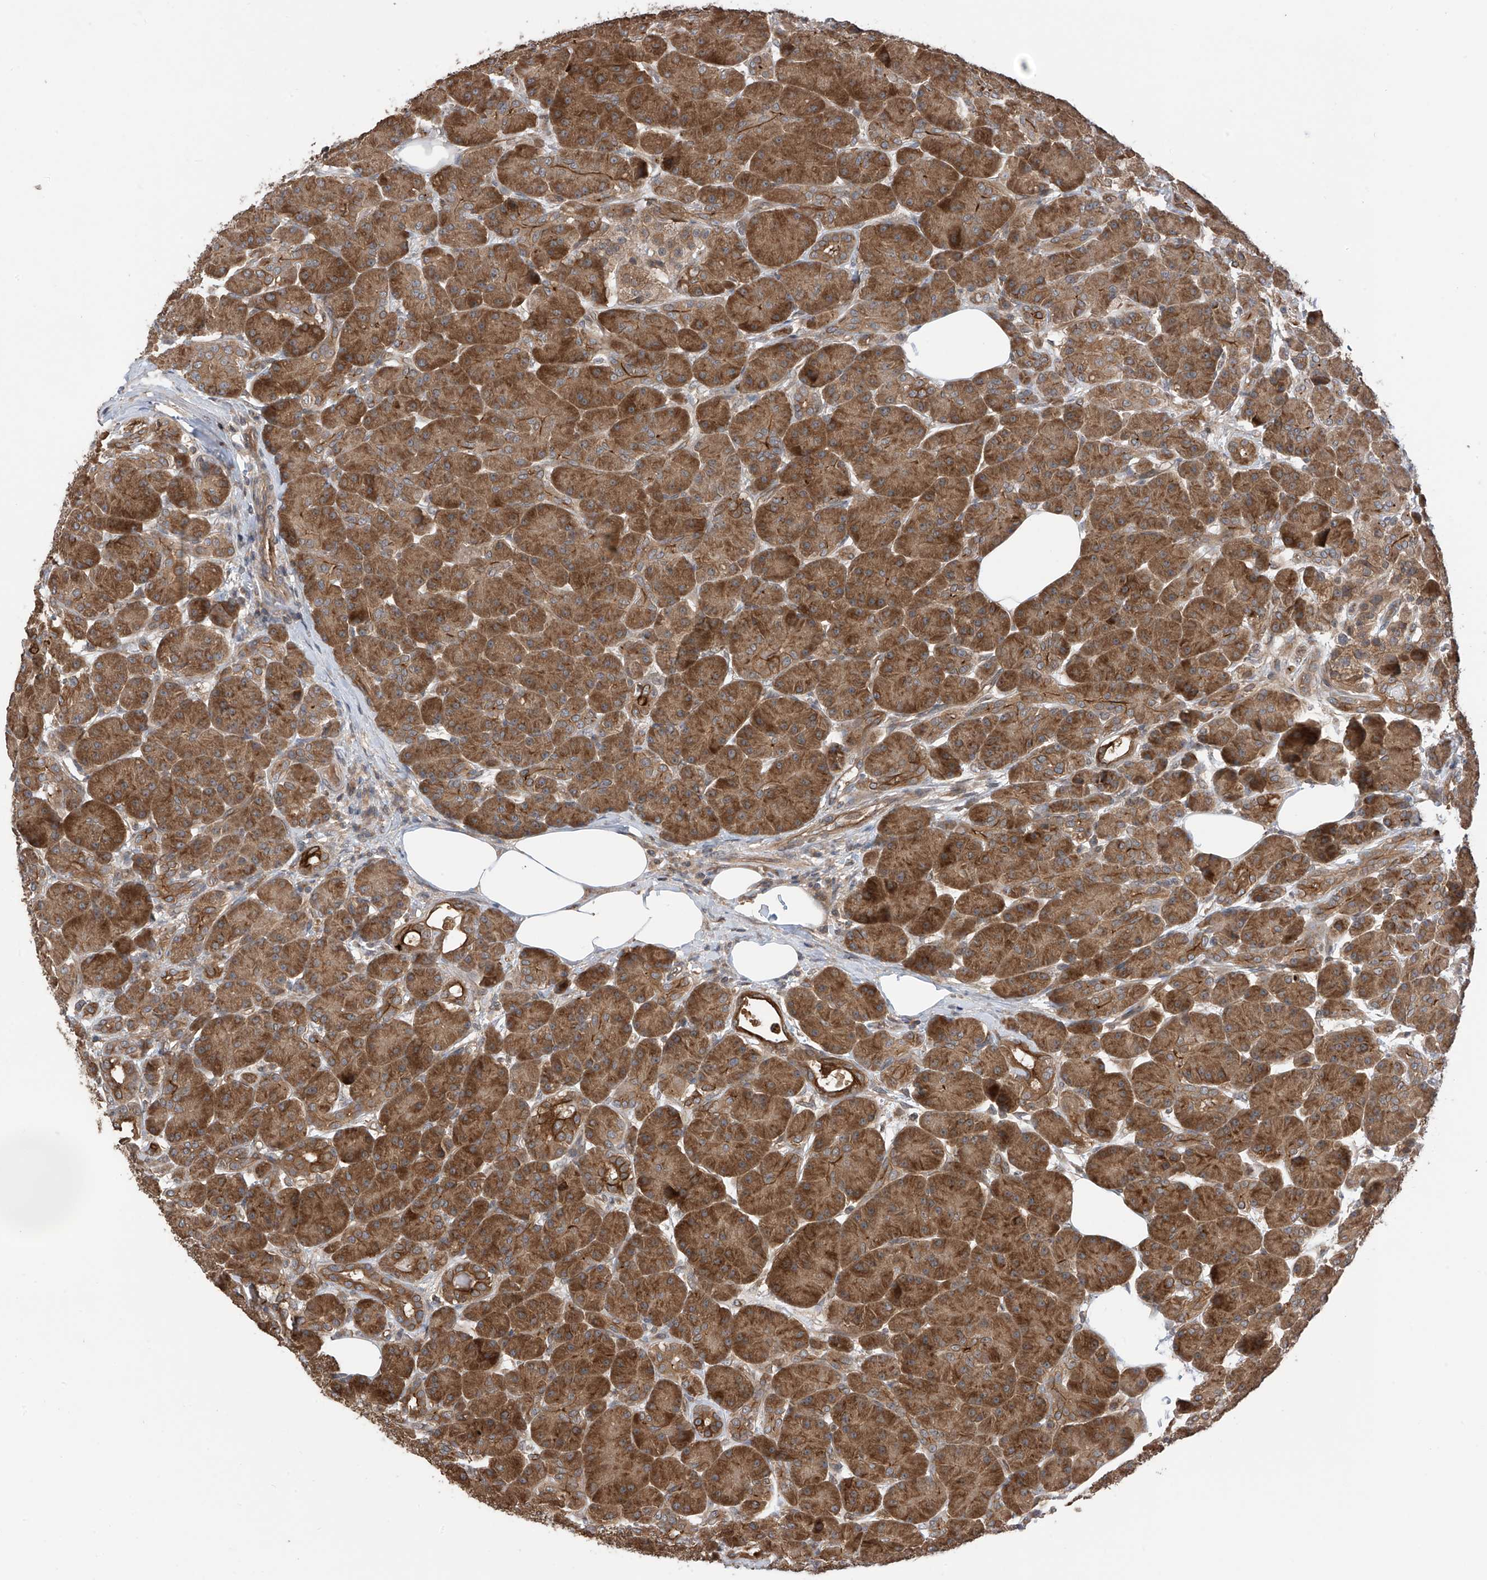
{"staining": {"intensity": "strong", "quantity": ">75%", "location": "cytoplasmic/membranous"}, "tissue": "pancreas", "cell_type": "Exocrine glandular cells", "image_type": "normal", "snomed": [{"axis": "morphology", "description": "Normal tissue, NOS"}, {"axis": "topography", "description": "Pancreas"}], "caption": "Brown immunohistochemical staining in benign pancreas exhibits strong cytoplasmic/membranous expression in about >75% of exocrine glandular cells.", "gene": "RPAIN", "patient": {"sex": "male", "age": 63}}